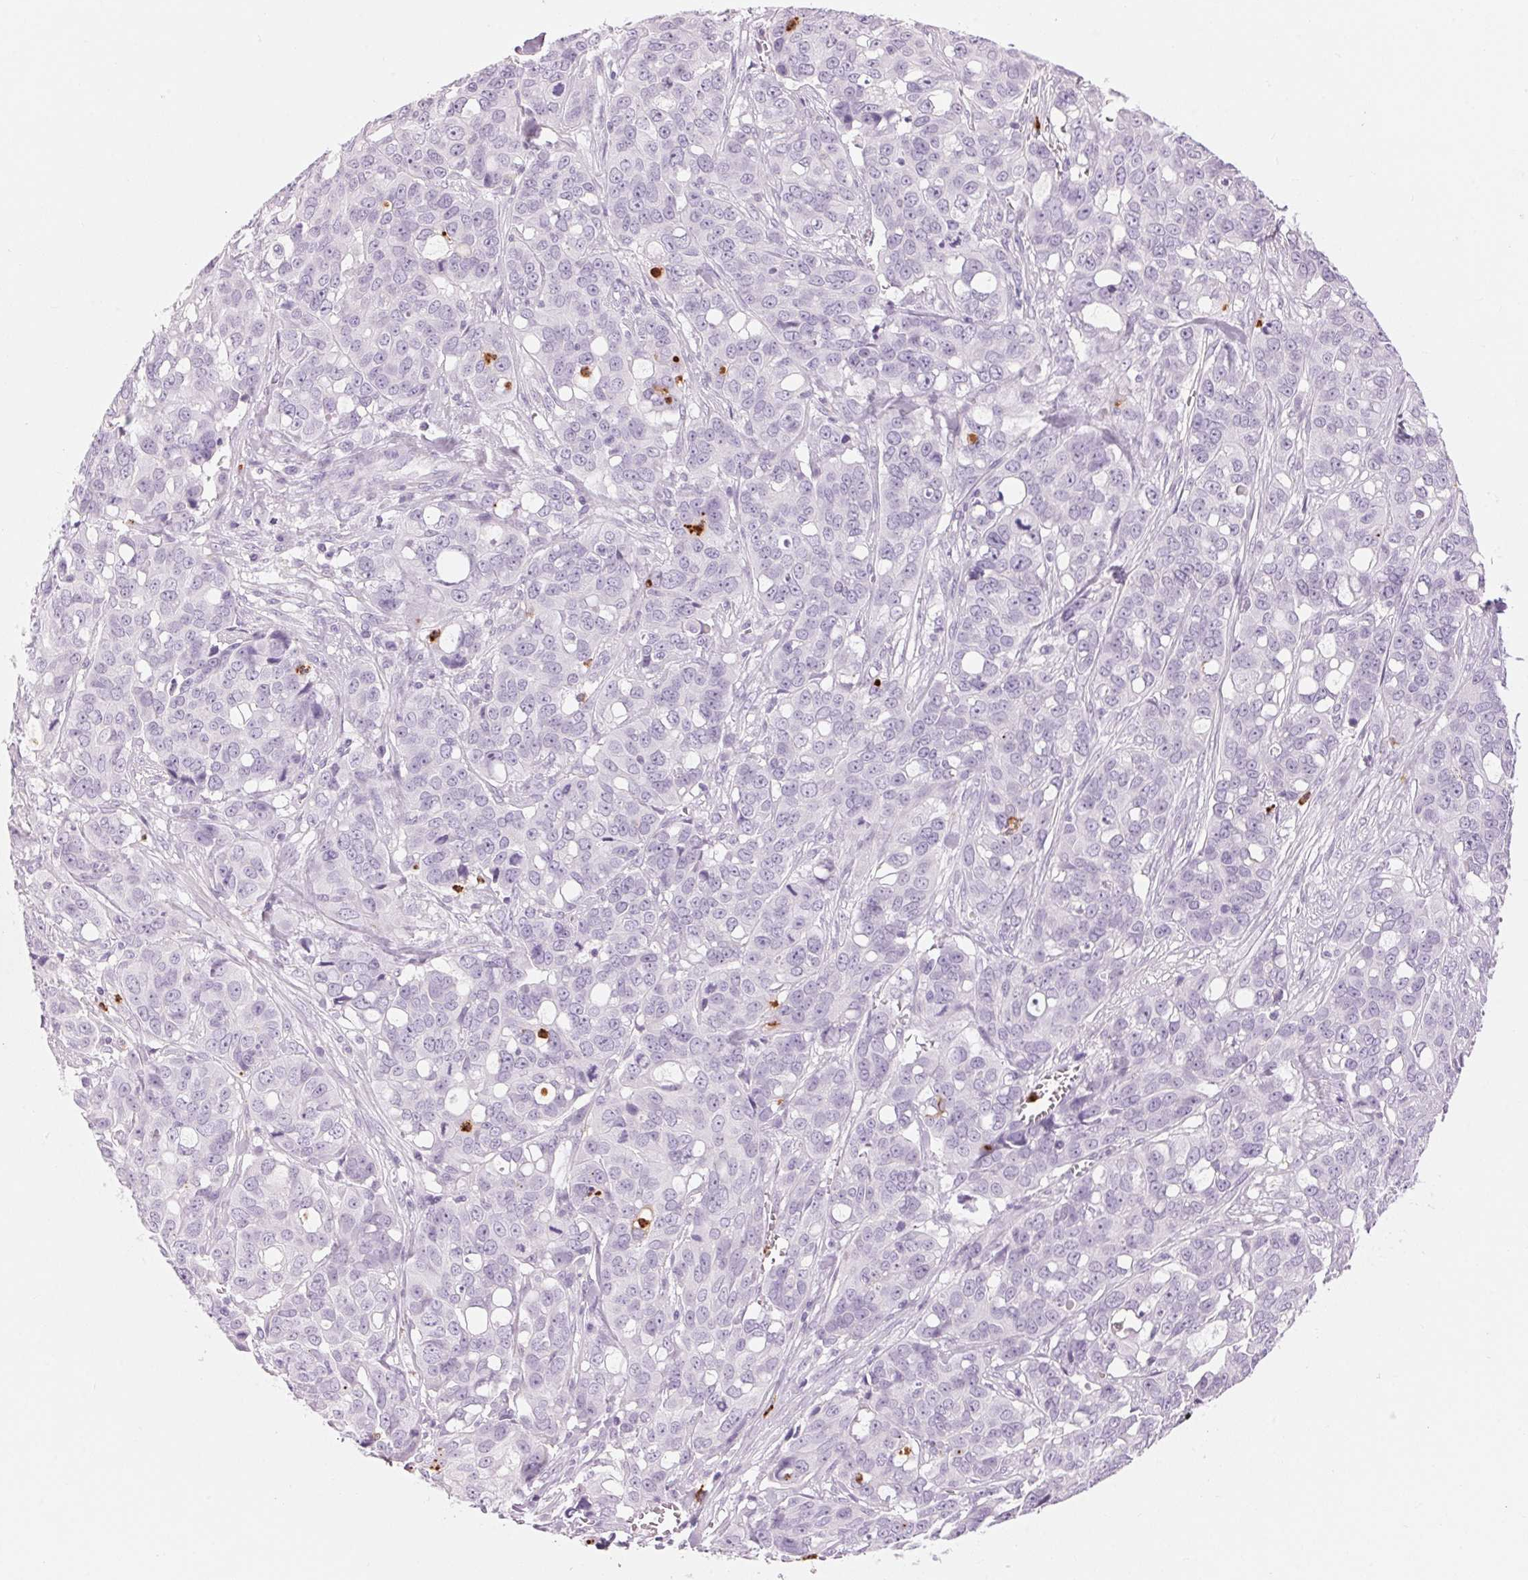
{"staining": {"intensity": "negative", "quantity": "none", "location": "none"}, "tissue": "ovarian cancer", "cell_type": "Tumor cells", "image_type": "cancer", "snomed": [{"axis": "morphology", "description": "Carcinoma, endometroid"}, {"axis": "topography", "description": "Ovary"}], "caption": "Tumor cells are negative for protein expression in human endometroid carcinoma (ovarian).", "gene": "KLK7", "patient": {"sex": "female", "age": 78}}